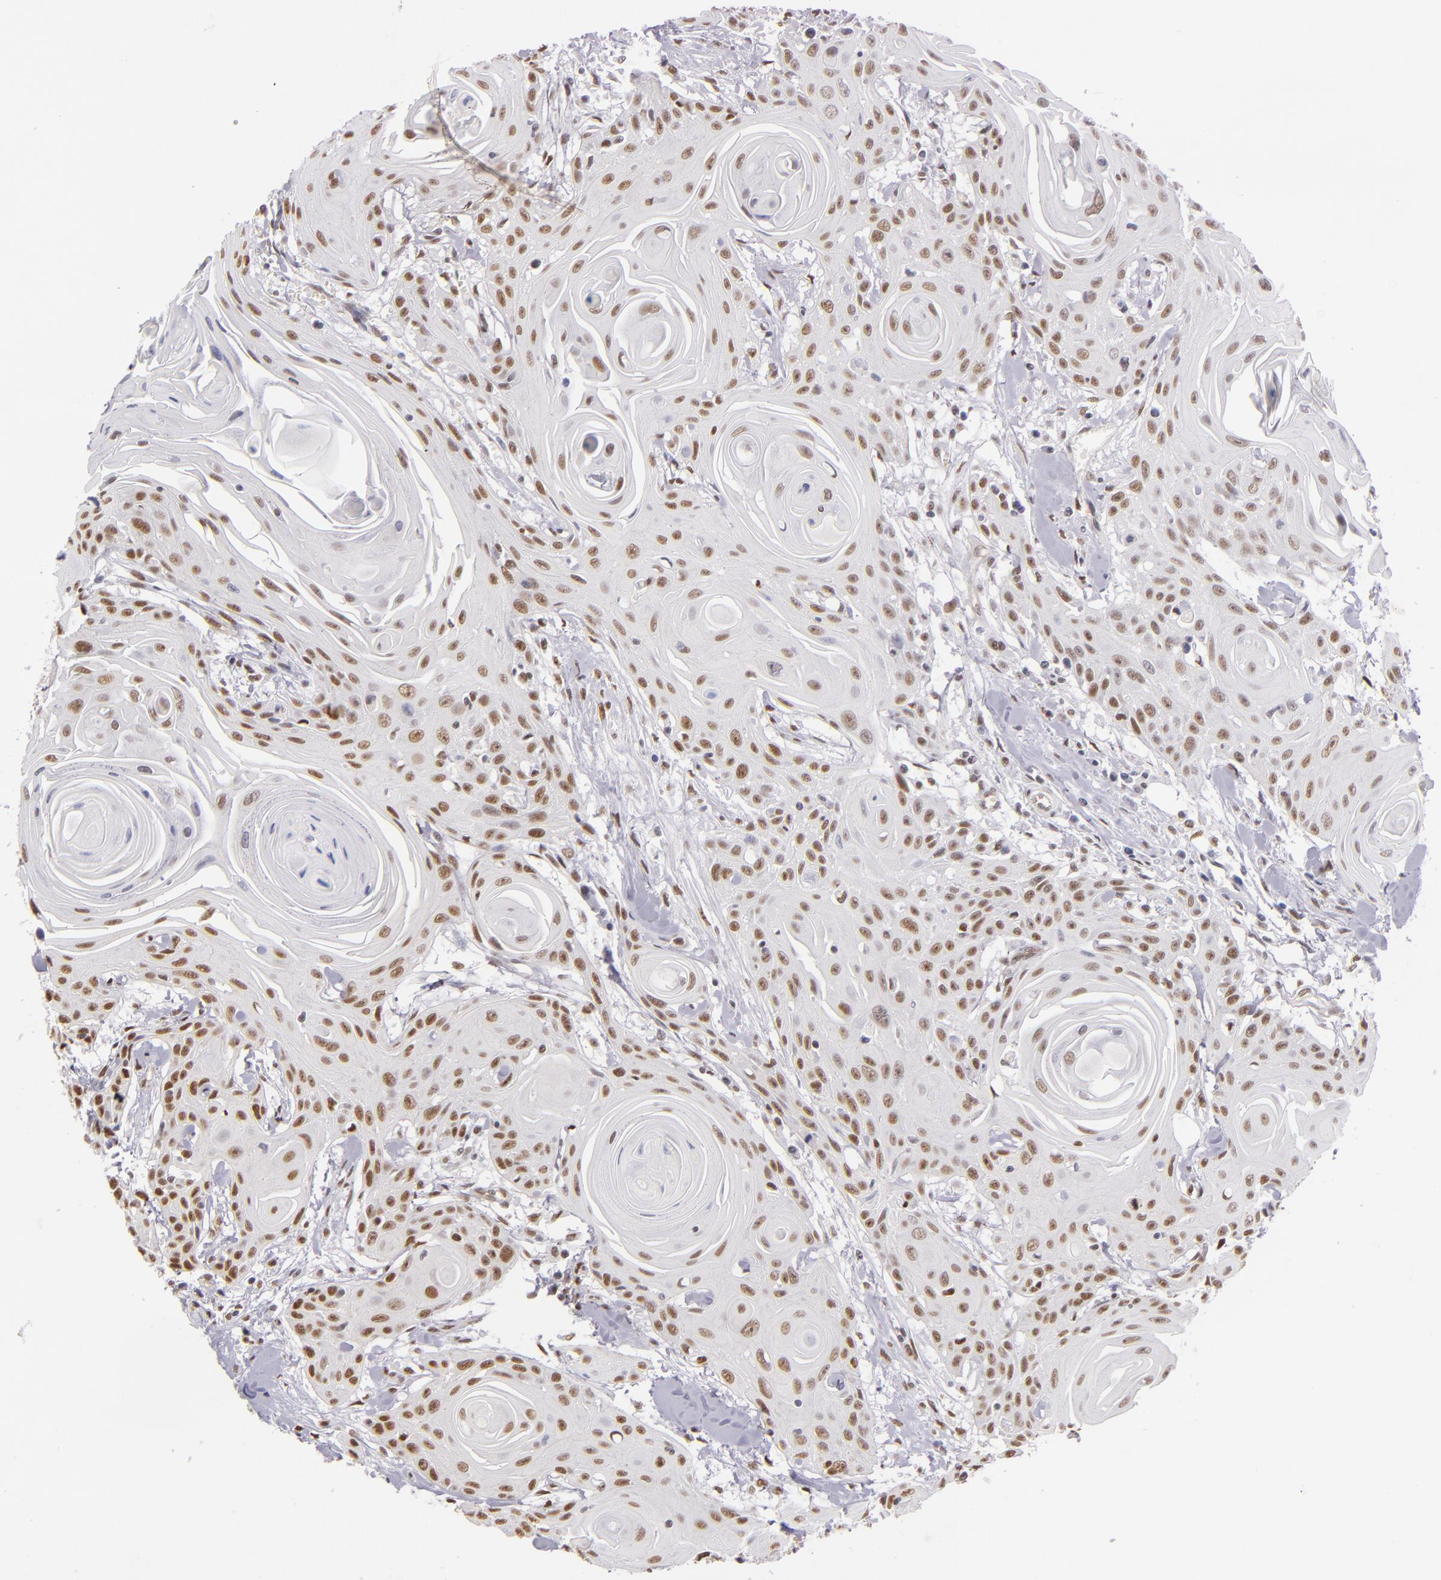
{"staining": {"intensity": "moderate", "quantity": "25%-75%", "location": "nuclear"}, "tissue": "head and neck cancer", "cell_type": "Tumor cells", "image_type": "cancer", "snomed": [{"axis": "morphology", "description": "Squamous cell carcinoma, NOS"}, {"axis": "morphology", "description": "Squamous cell carcinoma, metastatic, NOS"}, {"axis": "topography", "description": "Lymph node"}, {"axis": "topography", "description": "Salivary gland"}, {"axis": "topography", "description": "Head-Neck"}], "caption": "Moderate nuclear staining for a protein is present in approximately 25%-75% of tumor cells of squamous cell carcinoma (head and neck) using immunohistochemistry.", "gene": "NCOR2", "patient": {"sex": "female", "age": 74}}